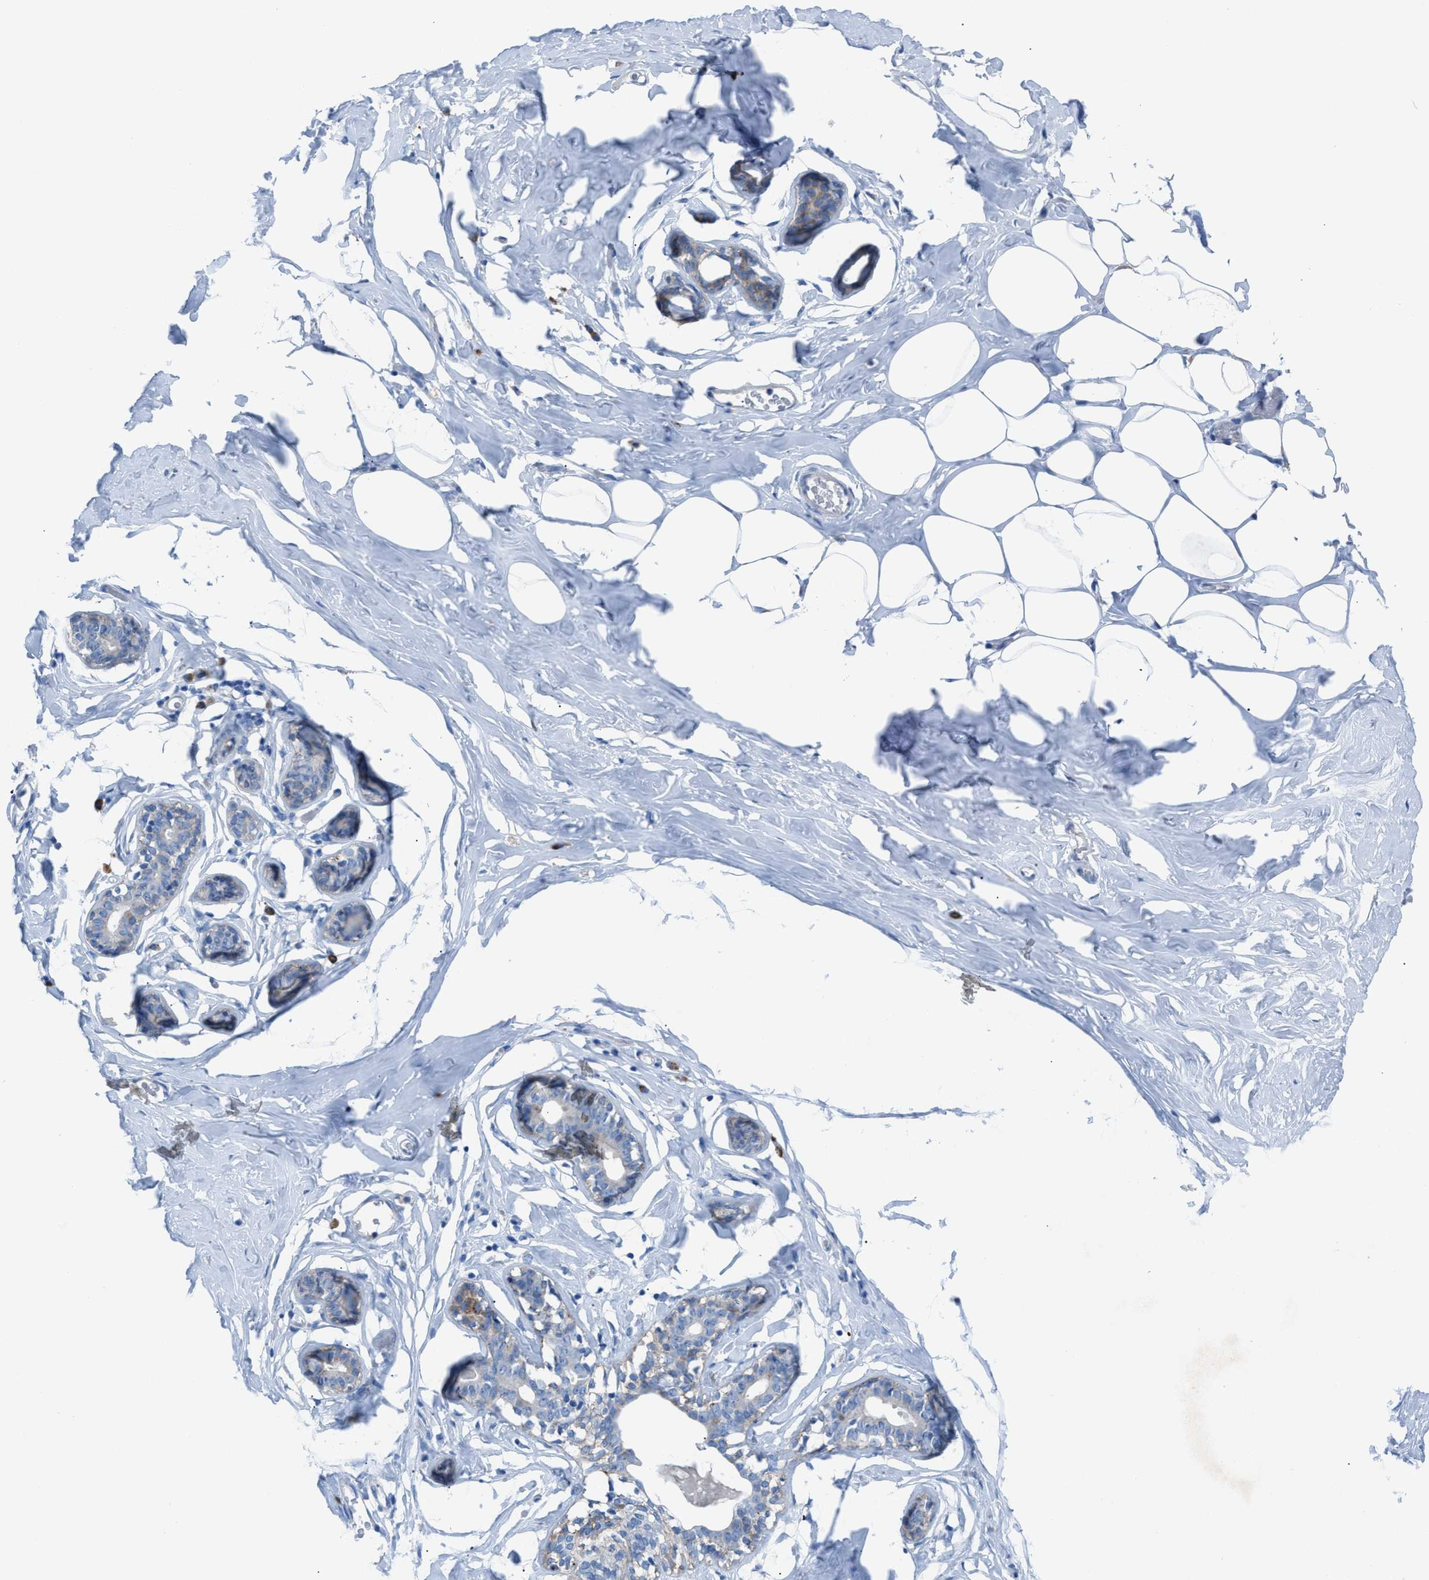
{"staining": {"intensity": "moderate", "quantity": ">75%", "location": "cytoplasmic/membranous"}, "tissue": "adipose tissue", "cell_type": "Adipocytes", "image_type": "normal", "snomed": [{"axis": "morphology", "description": "Normal tissue, NOS"}, {"axis": "morphology", "description": "Fibrosis, NOS"}, {"axis": "topography", "description": "Breast"}, {"axis": "topography", "description": "Adipose tissue"}], "caption": "The histopathology image reveals staining of benign adipose tissue, revealing moderate cytoplasmic/membranous protein positivity (brown color) within adipocytes.", "gene": "CD1B", "patient": {"sex": "female", "age": 39}}